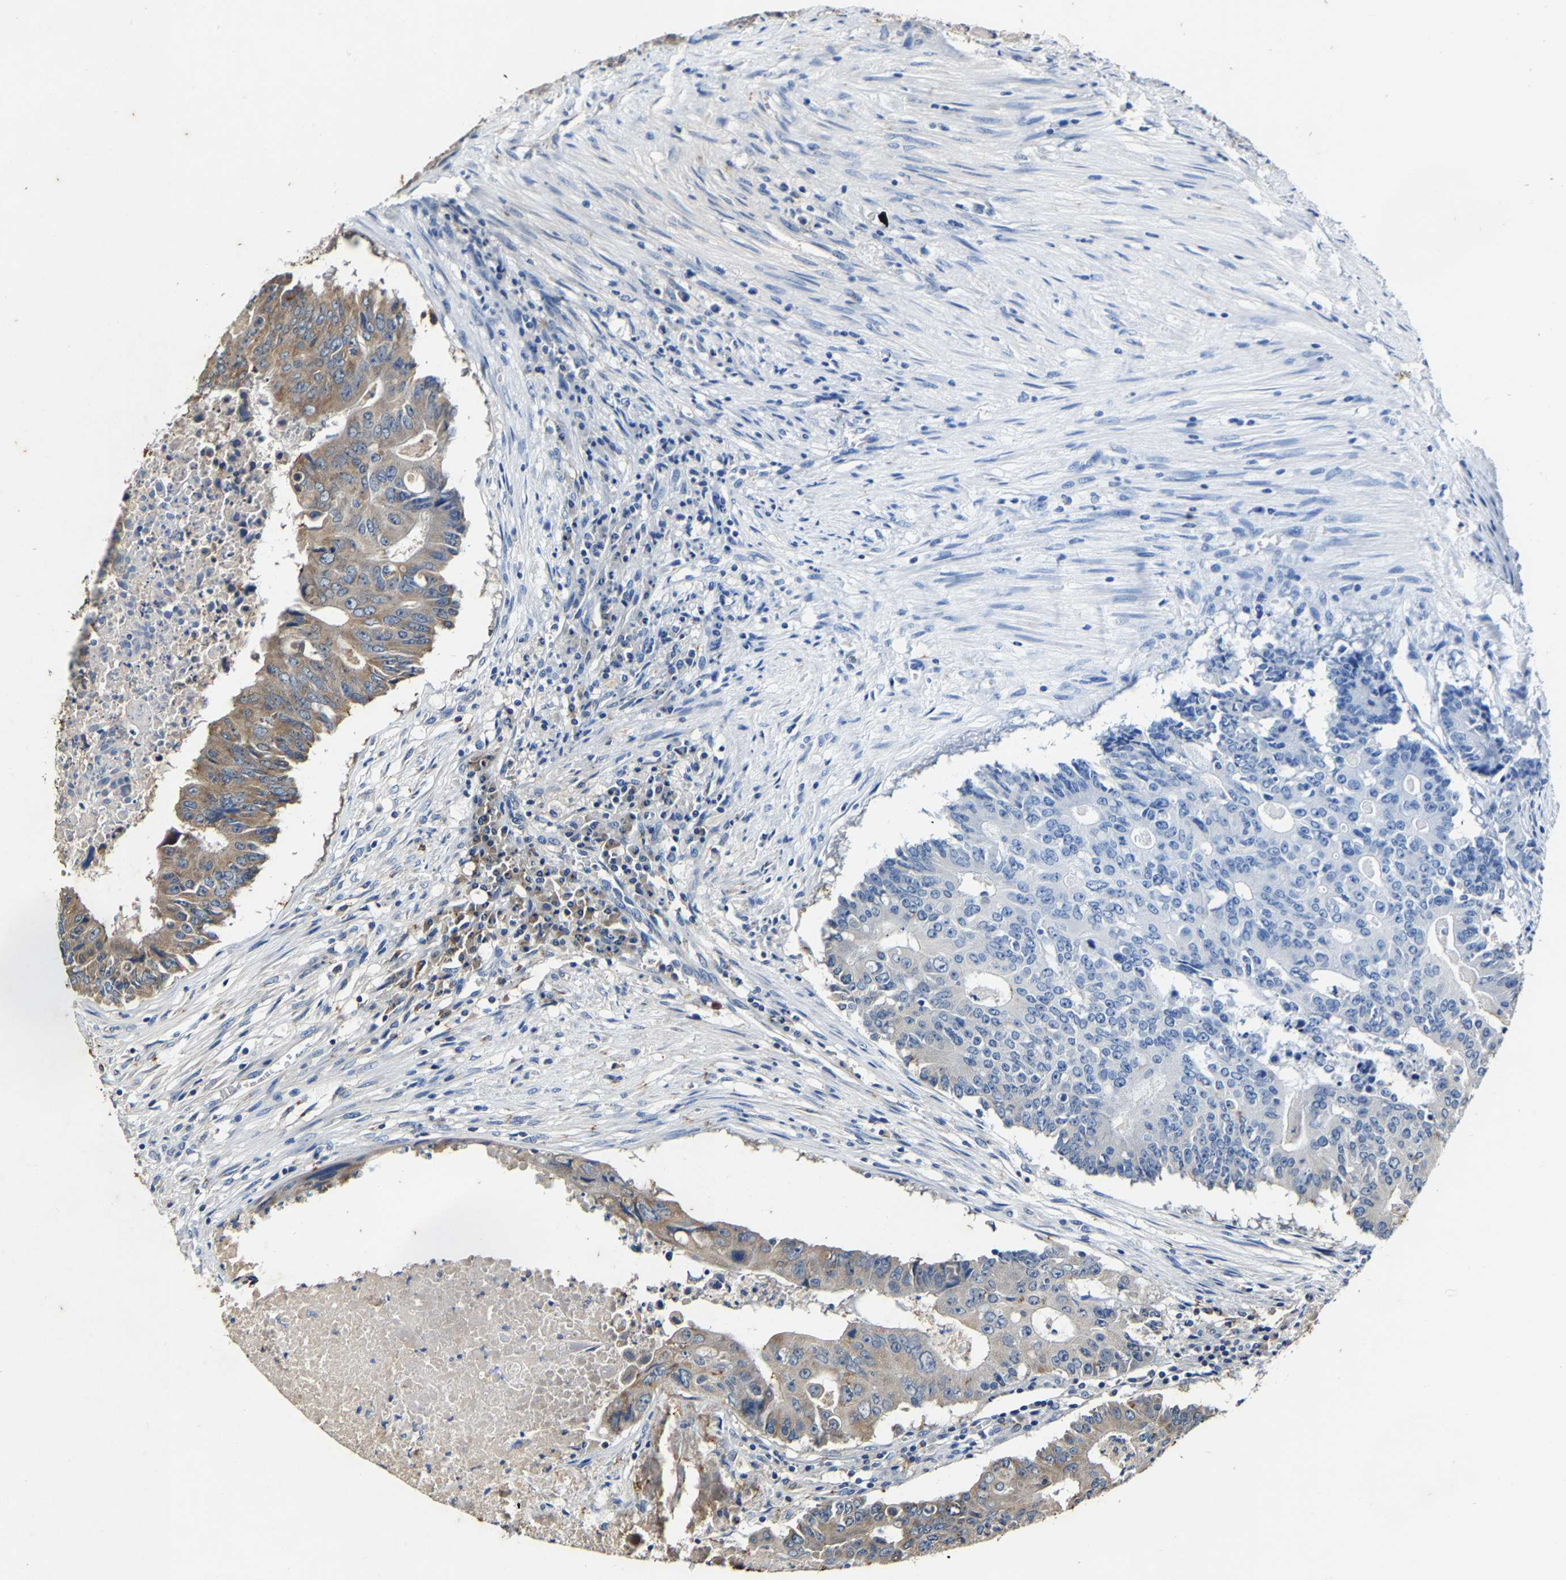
{"staining": {"intensity": "moderate", "quantity": ">75%", "location": "cytoplasmic/membranous"}, "tissue": "colorectal cancer", "cell_type": "Tumor cells", "image_type": "cancer", "snomed": [{"axis": "morphology", "description": "Adenocarcinoma, NOS"}, {"axis": "topography", "description": "Colon"}], "caption": "Immunohistochemistry (IHC) micrograph of neoplastic tissue: human colorectal adenocarcinoma stained using IHC shows medium levels of moderate protein expression localized specifically in the cytoplasmic/membranous of tumor cells, appearing as a cytoplasmic/membranous brown color.", "gene": "SLC25A25", "patient": {"sex": "male", "age": 87}}